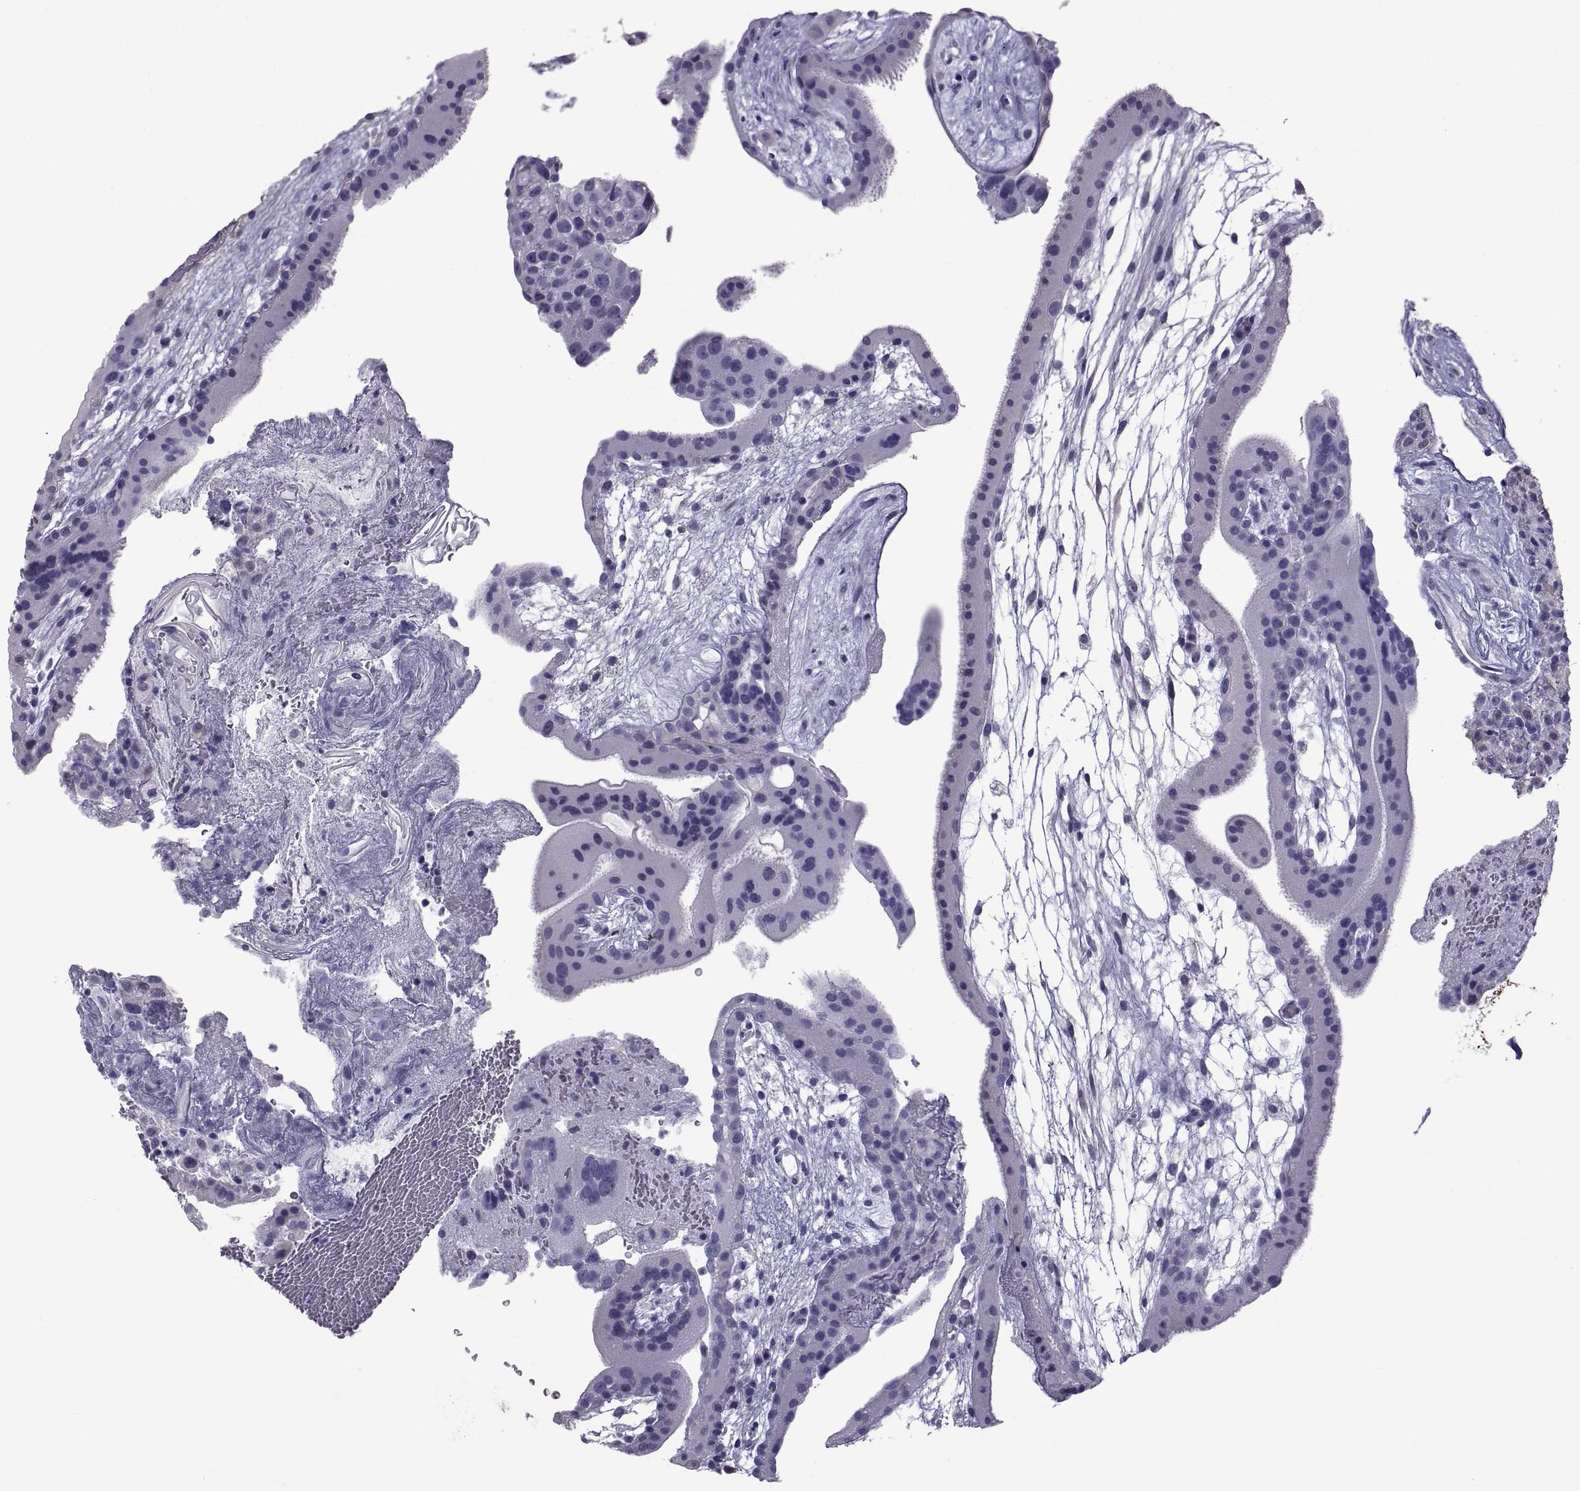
{"staining": {"intensity": "negative", "quantity": "none", "location": "none"}, "tissue": "placenta", "cell_type": "Decidual cells", "image_type": "normal", "snomed": [{"axis": "morphology", "description": "Normal tissue, NOS"}, {"axis": "topography", "description": "Placenta"}], "caption": "Immunohistochemistry (IHC) of unremarkable placenta exhibits no positivity in decidual cells.", "gene": "MAGEB1", "patient": {"sex": "female", "age": 19}}